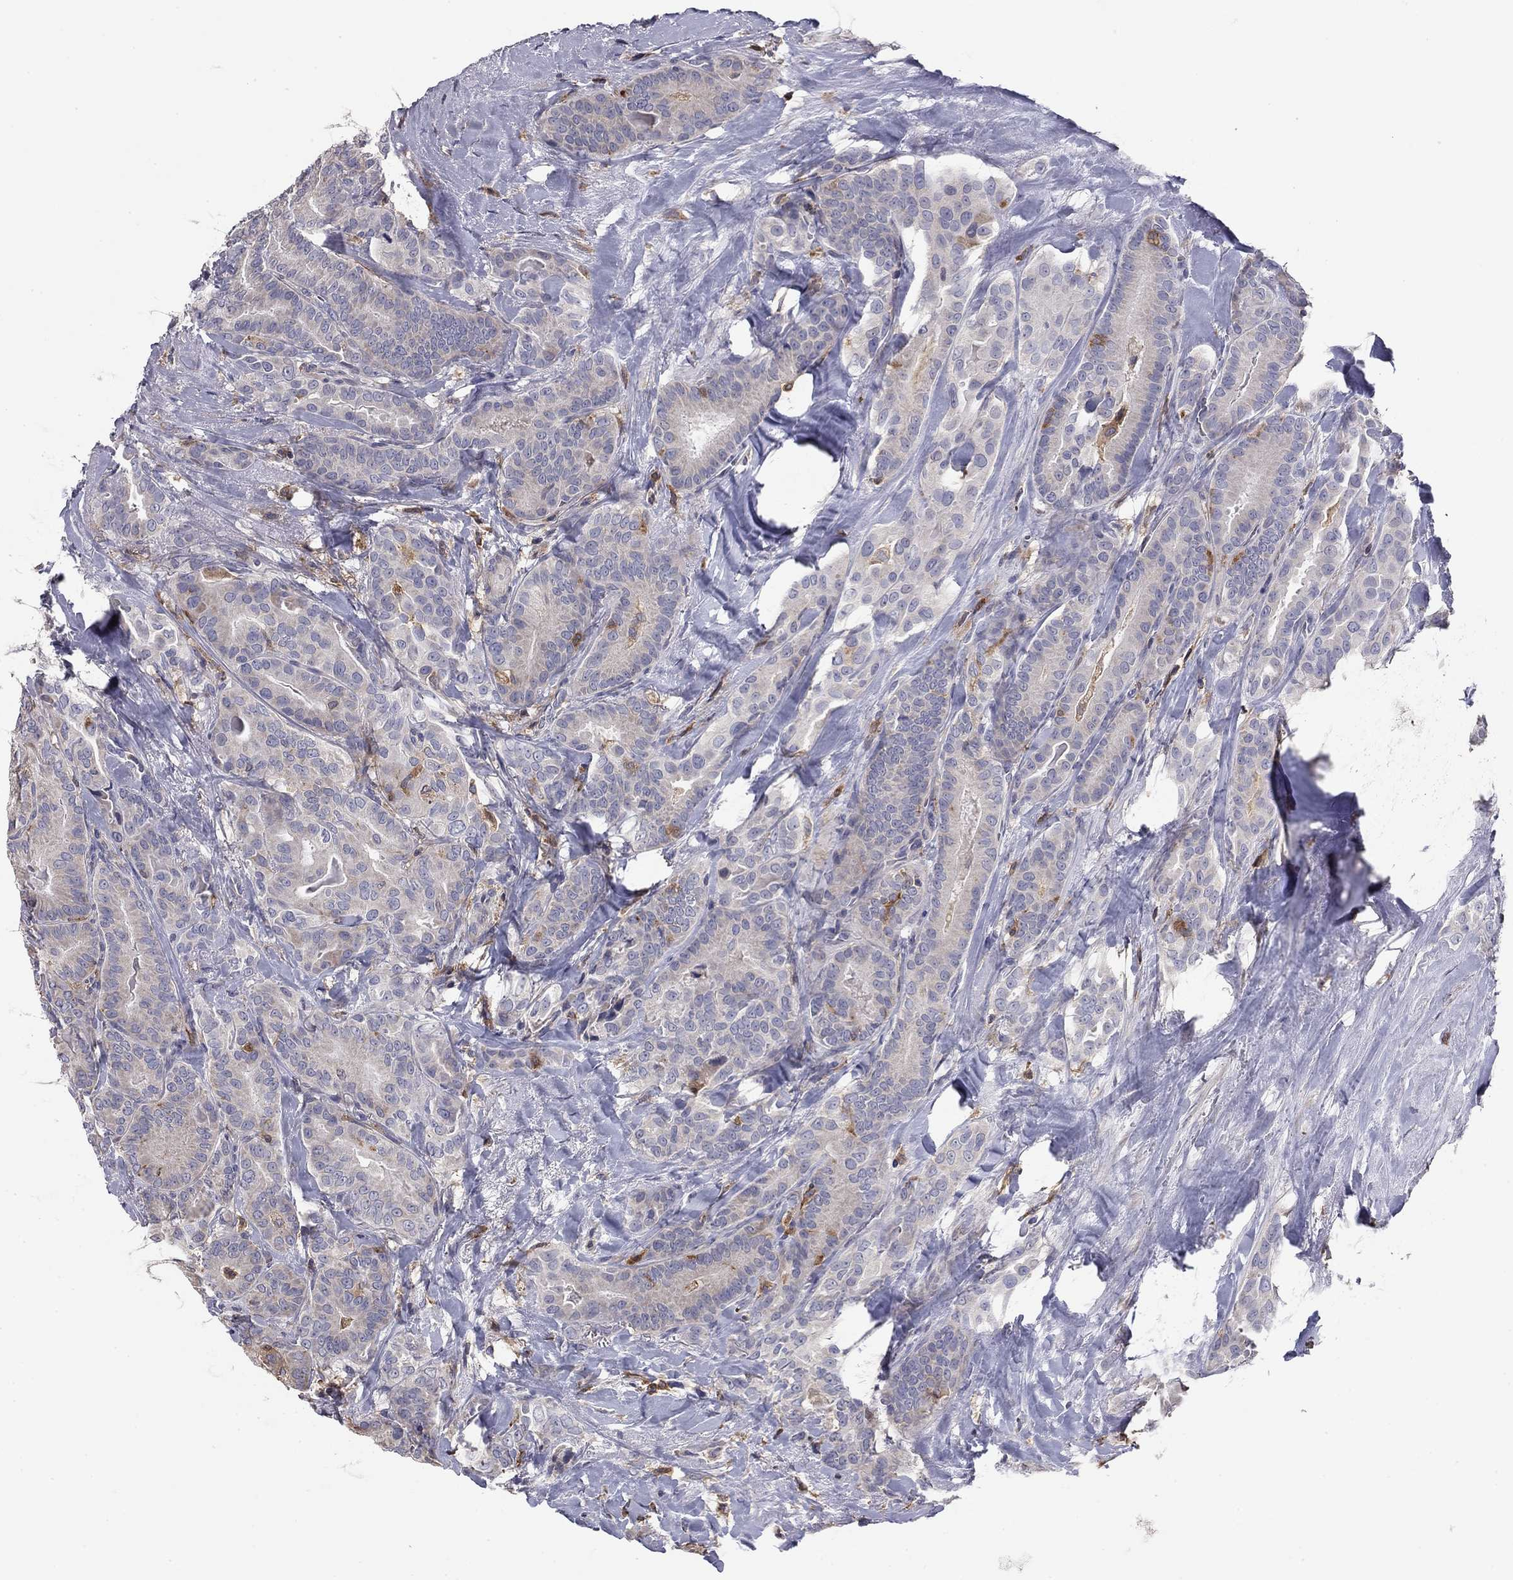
{"staining": {"intensity": "negative", "quantity": "none", "location": "none"}, "tissue": "thyroid cancer", "cell_type": "Tumor cells", "image_type": "cancer", "snomed": [{"axis": "morphology", "description": "Papillary adenocarcinoma, NOS"}, {"axis": "topography", "description": "Thyroid gland"}], "caption": "IHC image of thyroid papillary adenocarcinoma stained for a protein (brown), which shows no expression in tumor cells.", "gene": "PLCB2", "patient": {"sex": "male", "age": 61}}